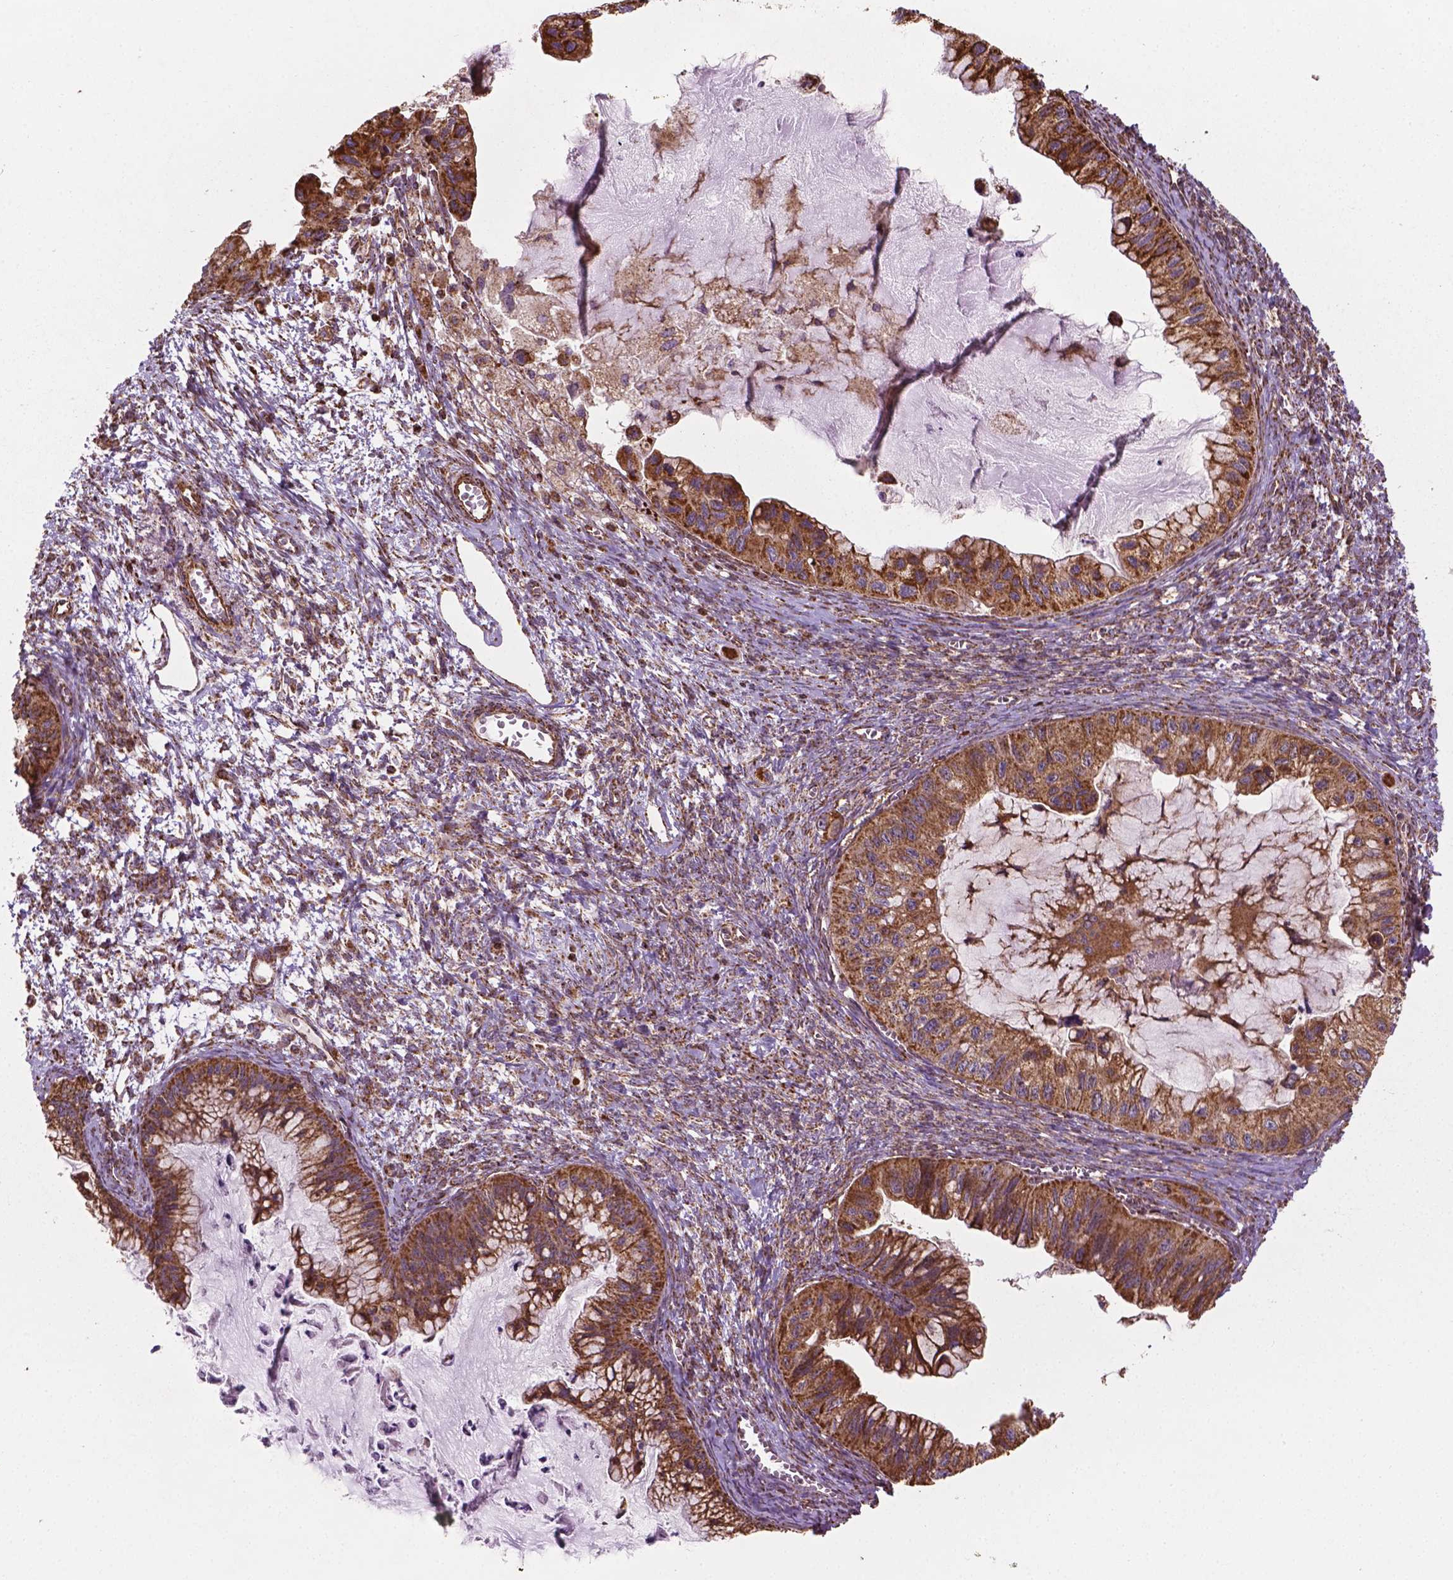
{"staining": {"intensity": "moderate", "quantity": ">75%", "location": "cytoplasmic/membranous"}, "tissue": "ovarian cancer", "cell_type": "Tumor cells", "image_type": "cancer", "snomed": [{"axis": "morphology", "description": "Cystadenocarcinoma, mucinous, NOS"}, {"axis": "topography", "description": "Ovary"}], "caption": "IHC (DAB (3,3'-diaminobenzidine)) staining of human ovarian mucinous cystadenocarcinoma reveals moderate cytoplasmic/membranous protein positivity in approximately >75% of tumor cells.", "gene": "HS3ST3A1", "patient": {"sex": "female", "age": 72}}